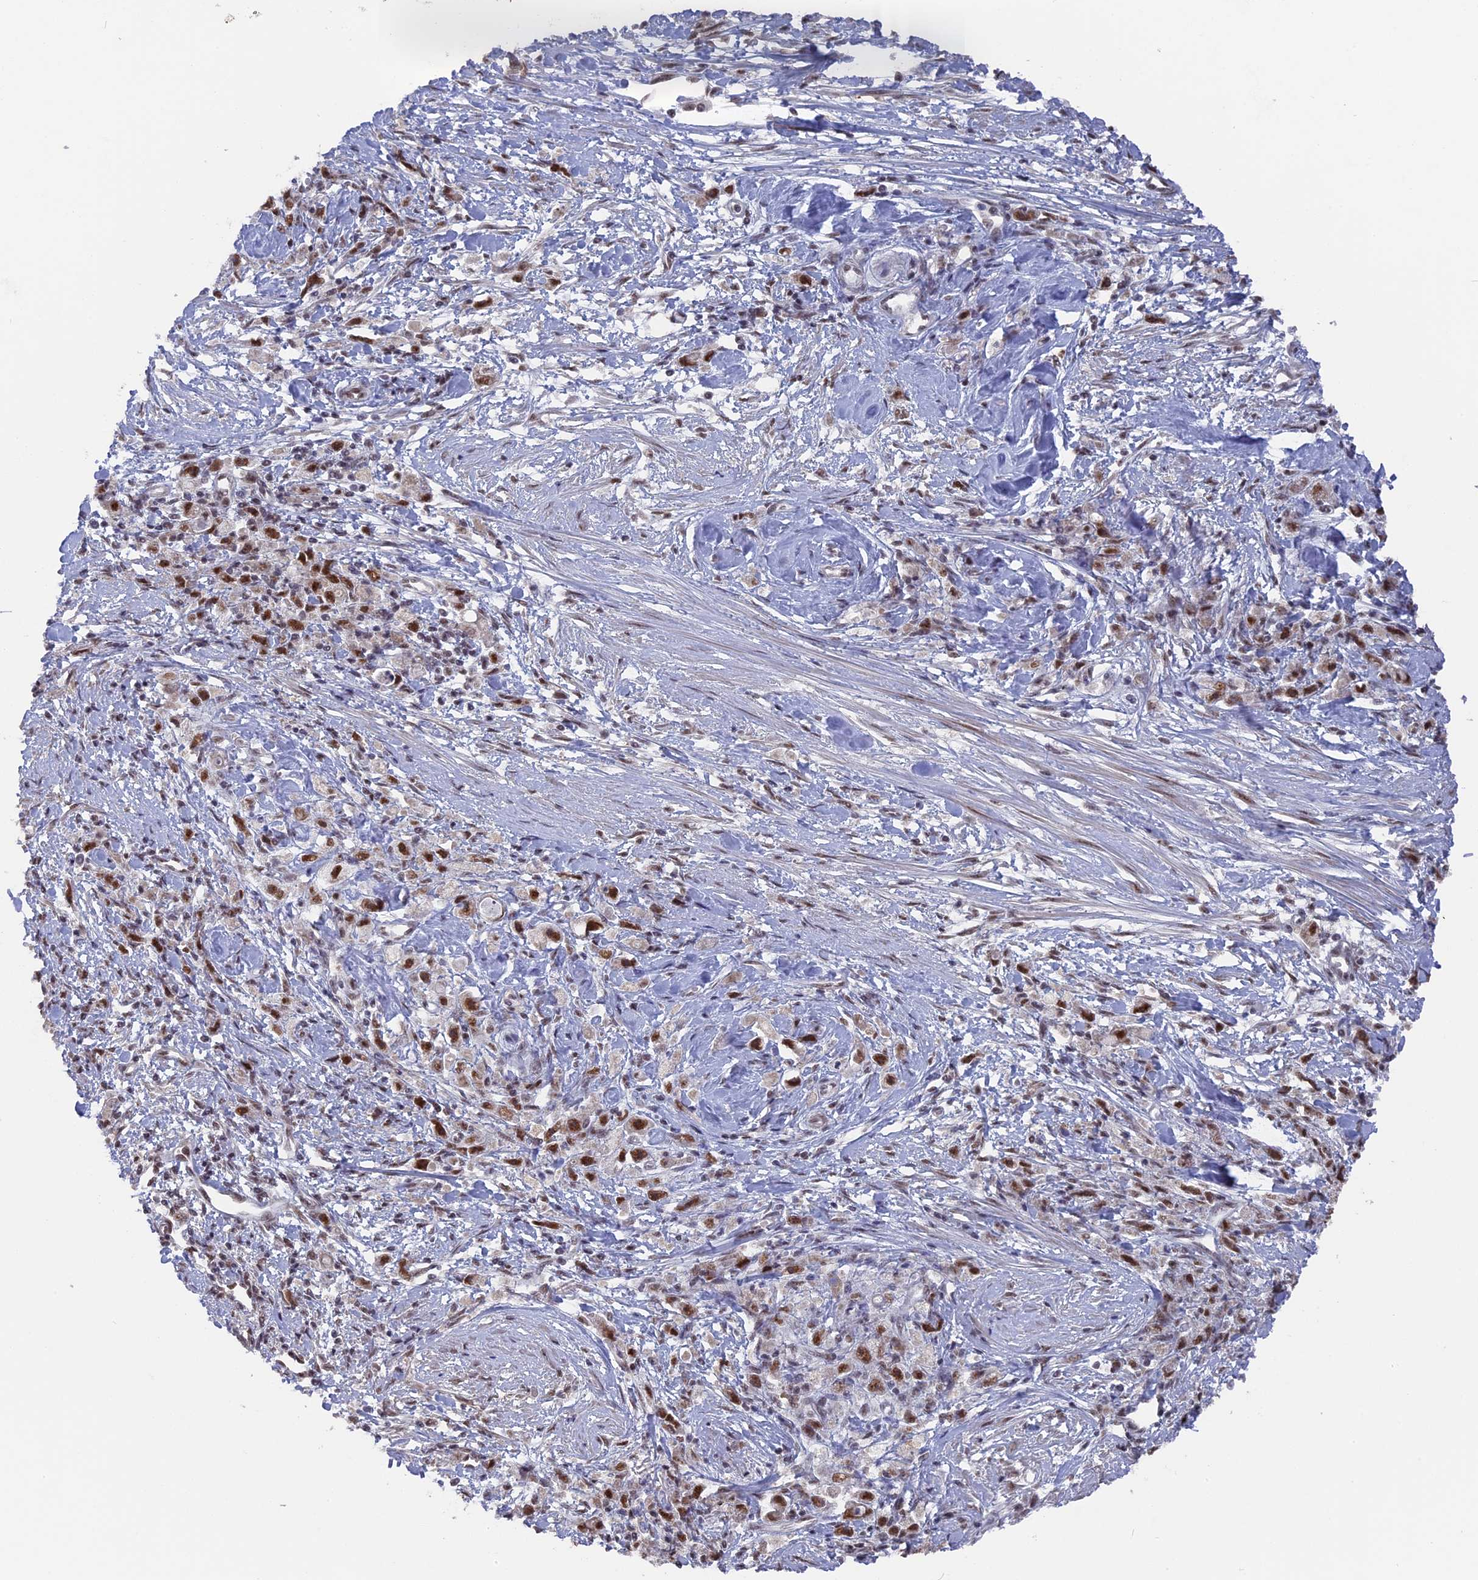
{"staining": {"intensity": "moderate", "quantity": ">75%", "location": "nuclear"}, "tissue": "stomach cancer", "cell_type": "Tumor cells", "image_type": "cancer", "snomed": [{"axis": "morphology", "description": "Adenocarcinoma, NOS"}, {"axis": "topography", "description": "Stomach"}], "caption": "Protein staining shows moderate nuclear expression in about >75% of tumor cells in stomach adenocarcinoma.", "gene": "SF3A2", "patient": {"sex": "female", "age": 59}}